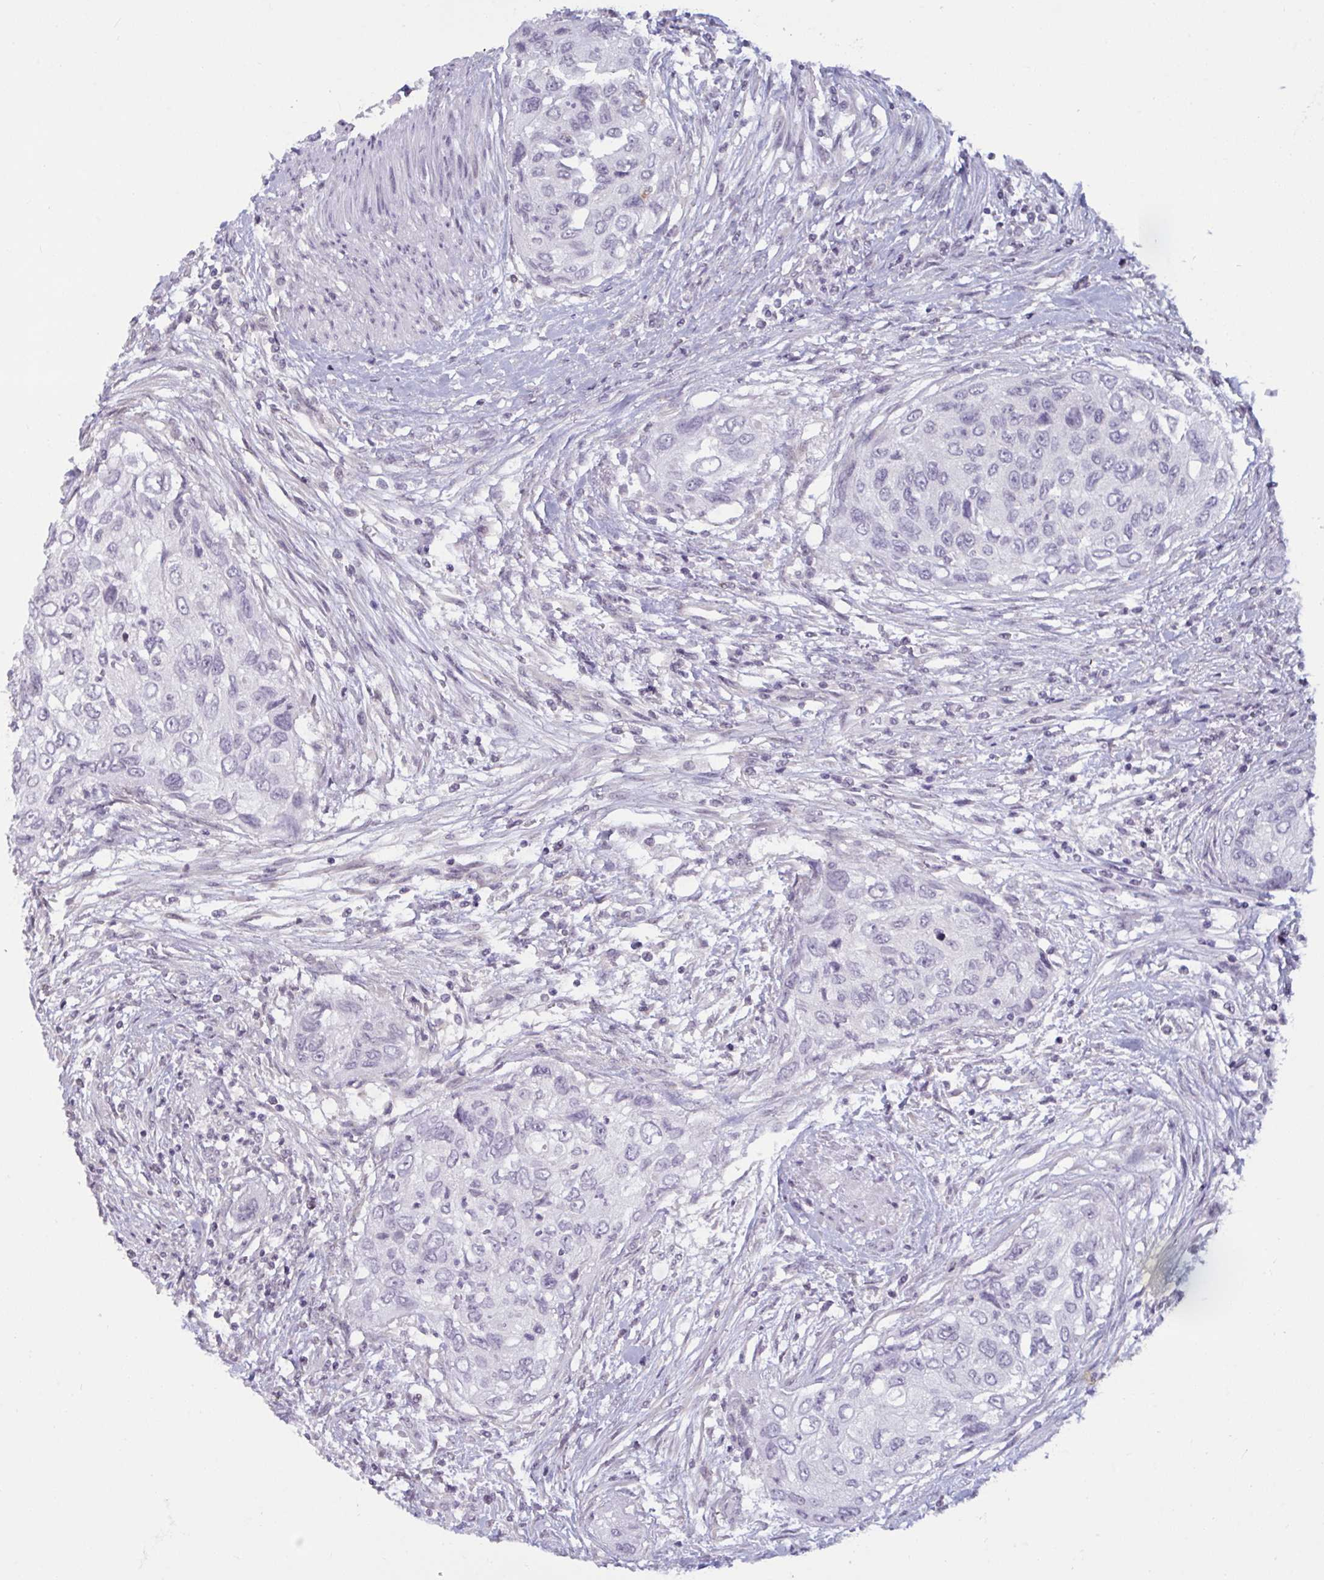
{"staining": {"intensity": "negative", "quantity": "none", "location": "none"}, "tissue": "urothelial cancer", "cell_type": "Tumor cells", "image_type": "cancer", "snomed": [{"axis": "morphology", "description": "Urothelial carcinoma, High grade"}, {"axis": "topography", "description": "Urinary bladder"}], "caption": "Immunohistochemical staining of urothelial carcinoma (high-grade) reveals no significant positivity in tumor cells. Brightfield microscopy of immunohistochemistry (IHC) stained with DAB (brown) and hematoxylin (blue), captured at high magnification.", "gene": "TBC1D4", "patient": {"sex": "female", "age": 60}}